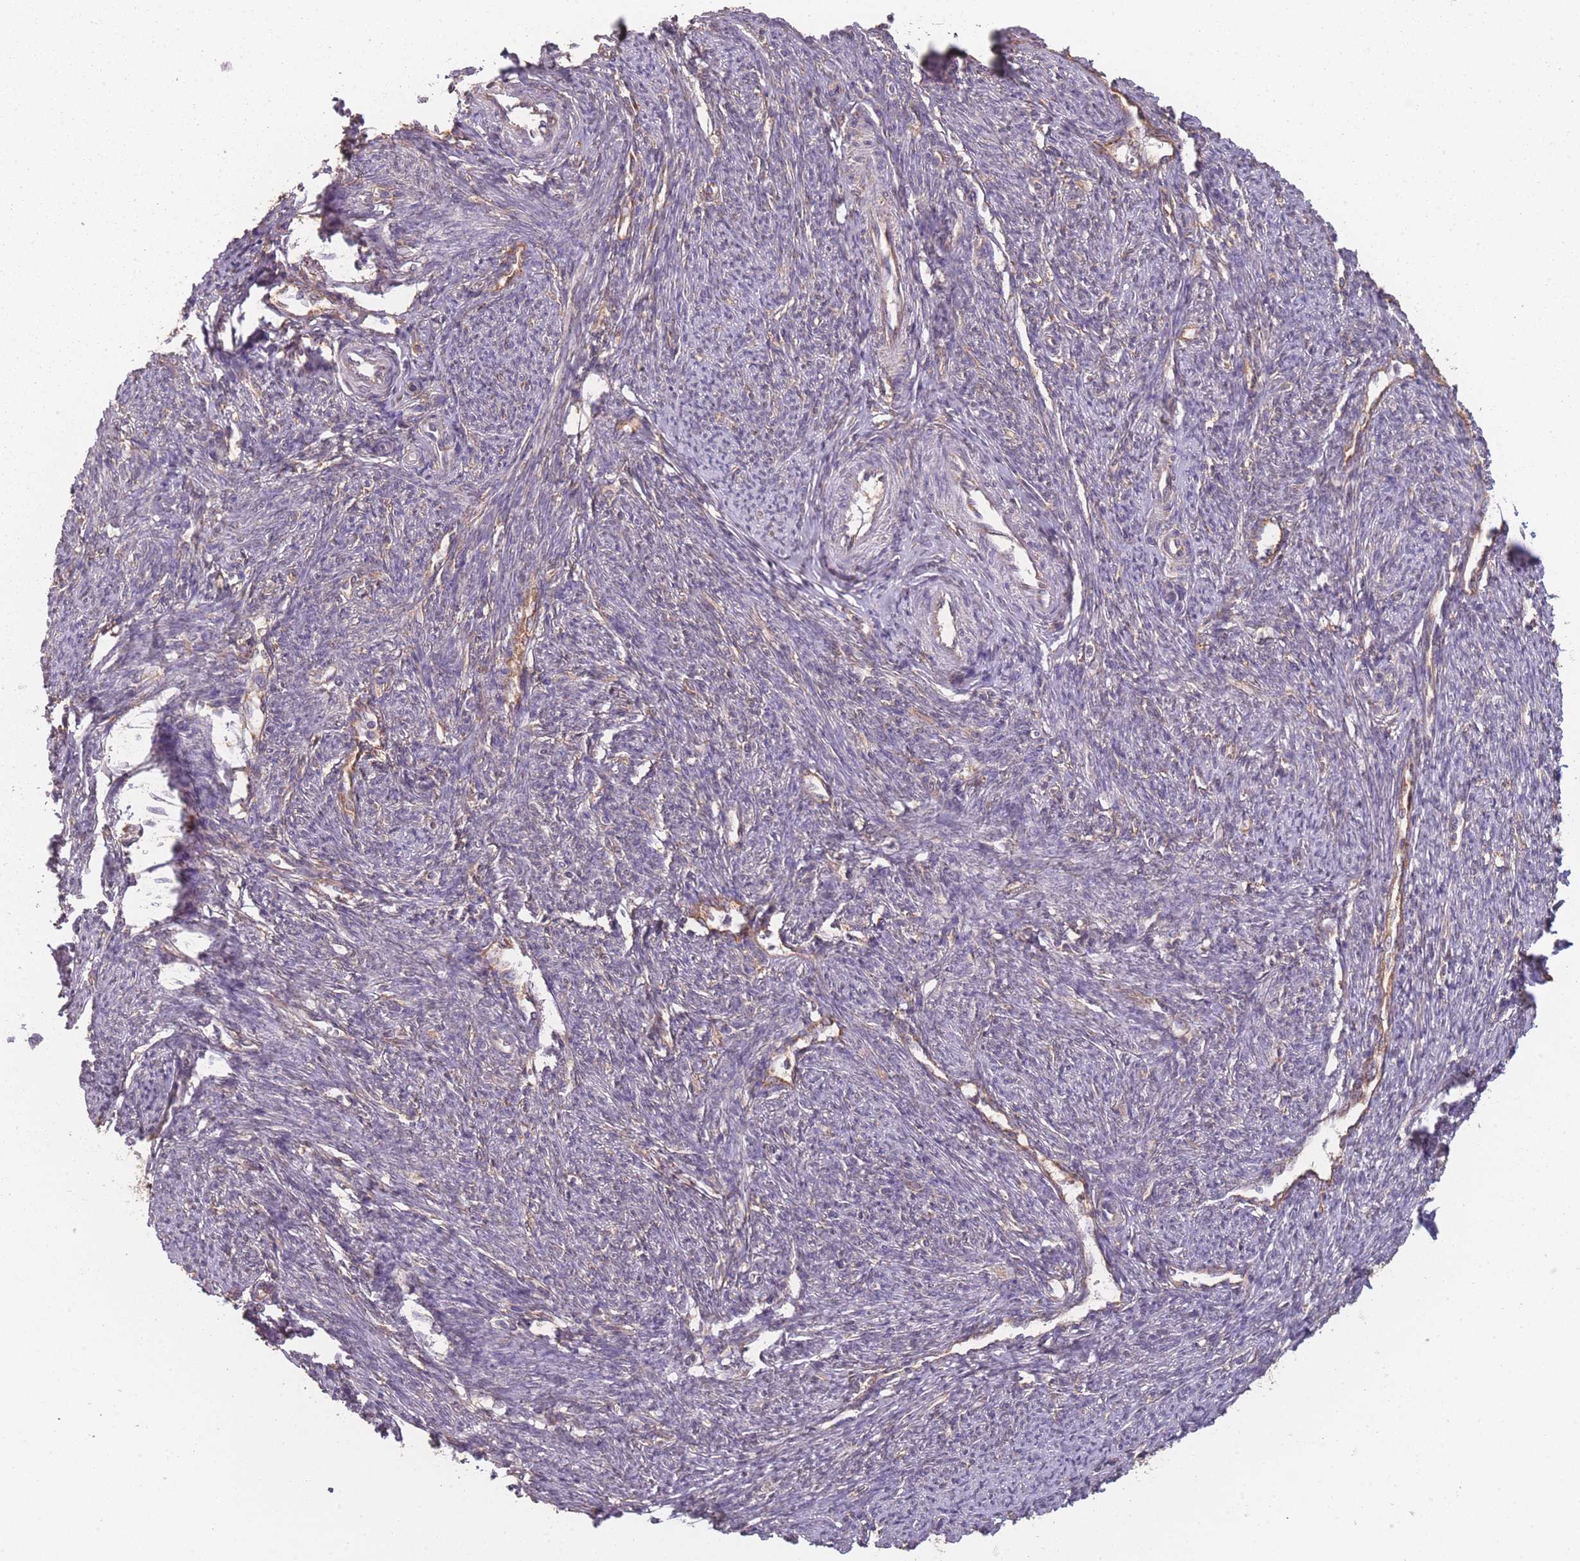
{"staining": {"intensity": "negative", "quantity": "none", "location": "none"}, "tissue": "smooth muscle", "cell_type": "Smooth muscle cells", "image_type": "normal", "snomed": [{"axis": "morphology", "description": "Normal tissue, NOS"}, {"axis": "topography", "description": "Smooth muscle"}, {"axis": "topography", "description": "Fallopian tube"}], "caption": "Smooth muscle stained for a protein using immunohistochemistry (IHC) demonstrates no expression smooth muscle cells.", "gene": "SANBR", "patient": {"sex": "female", "age": 59}}